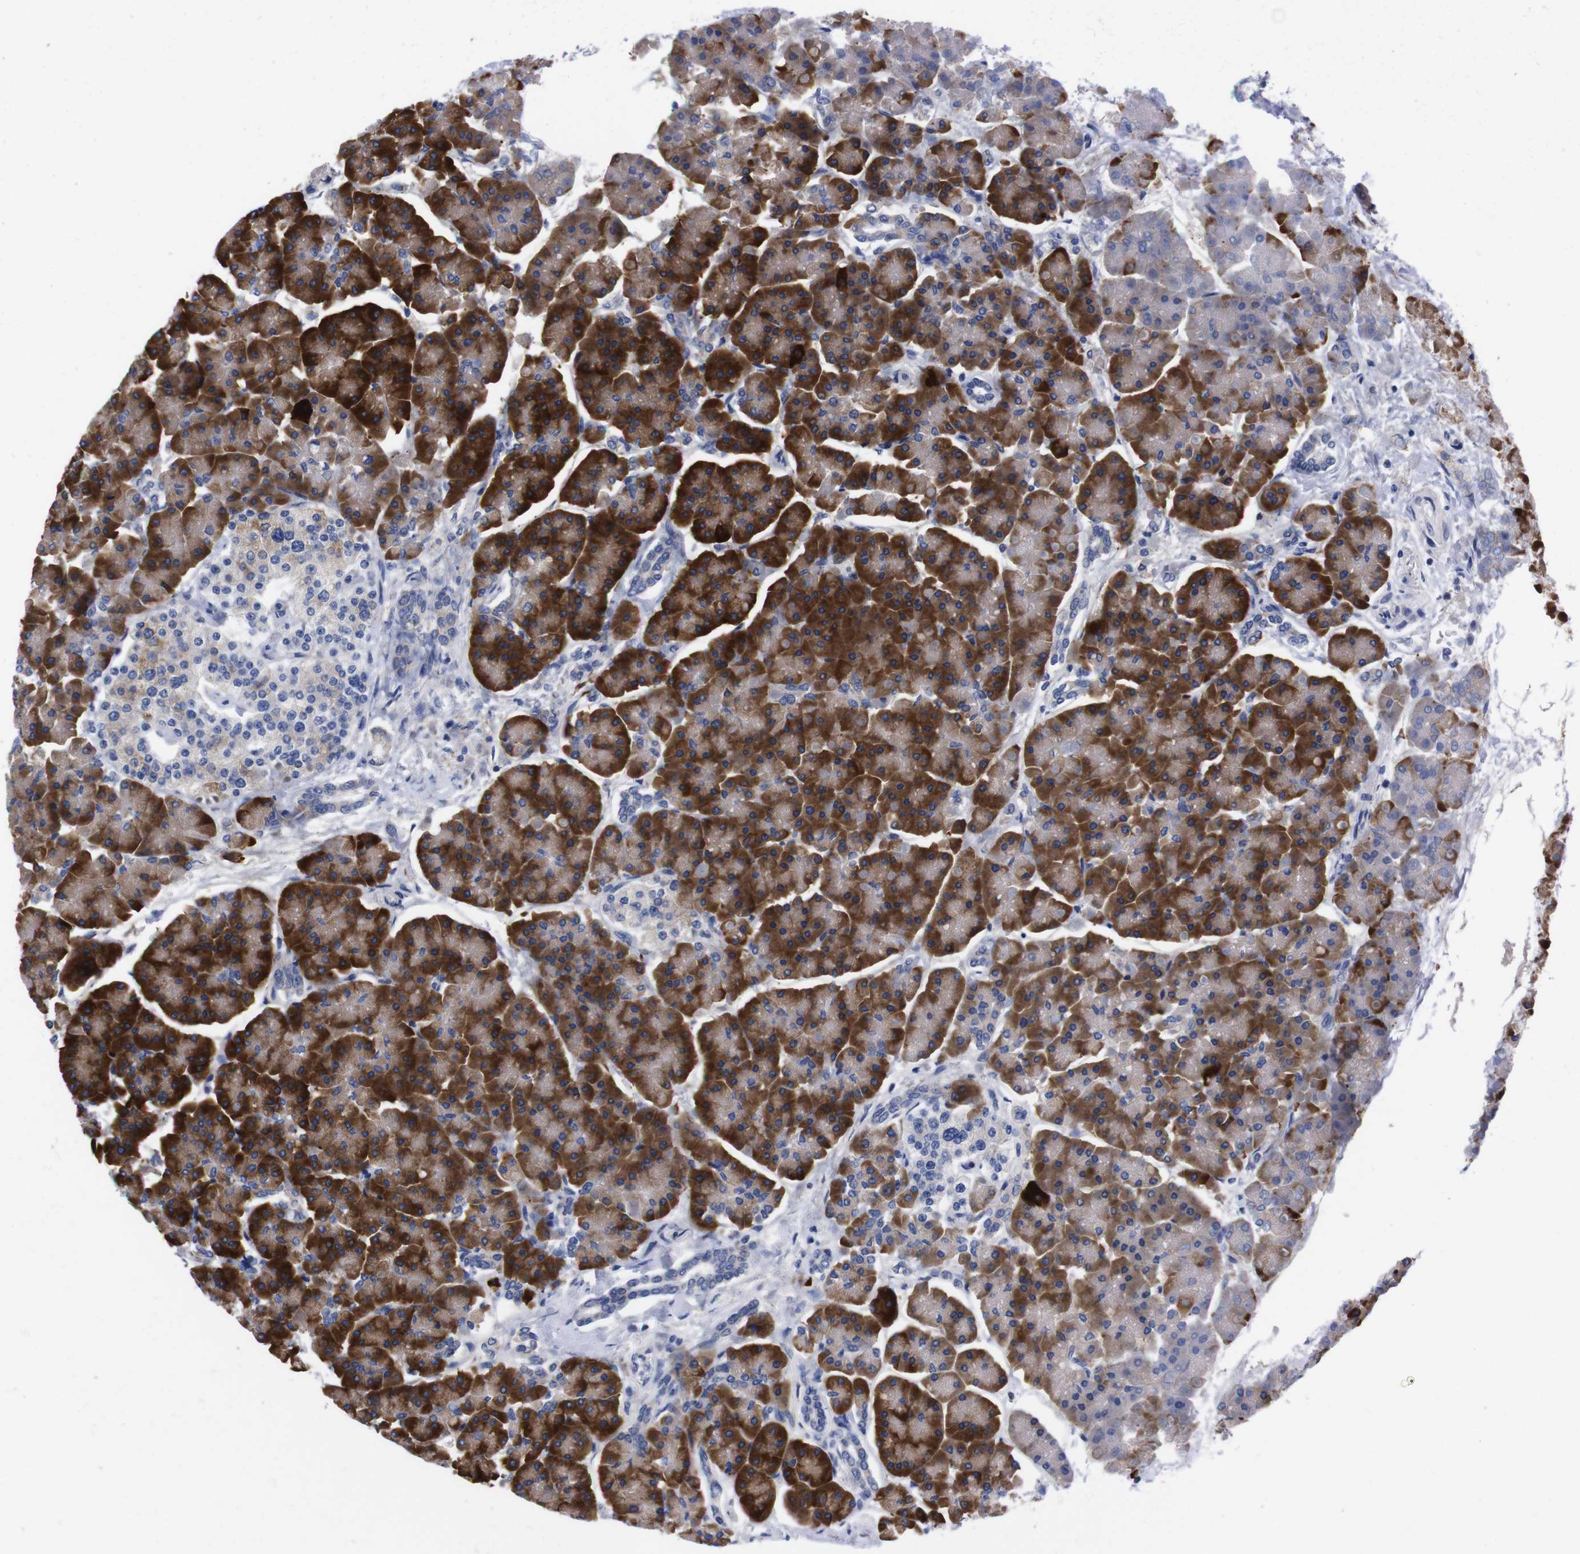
{"staining": {"intensity": "strong", "quantity": ">75%", "location": "cytoplasmic/membranous"}, "tissue": "pancreas", "cell_type": "Exocrine glandular cells", "image_type": "normal", "snomed": [{"axis": "morphology", "description": "Normal tissue, NOS"}, {"axis": "topography", "description": "Pancreas"}], "caption": "A photomicrograph showing strong cytoplasmic/membranous expression in about >75% of exocrine glandular cells in benign pancreas, as visualized by brown immunohistochemical staining.", "gene": "NEBL", "patient": {"sex": "female", "age": 70}}